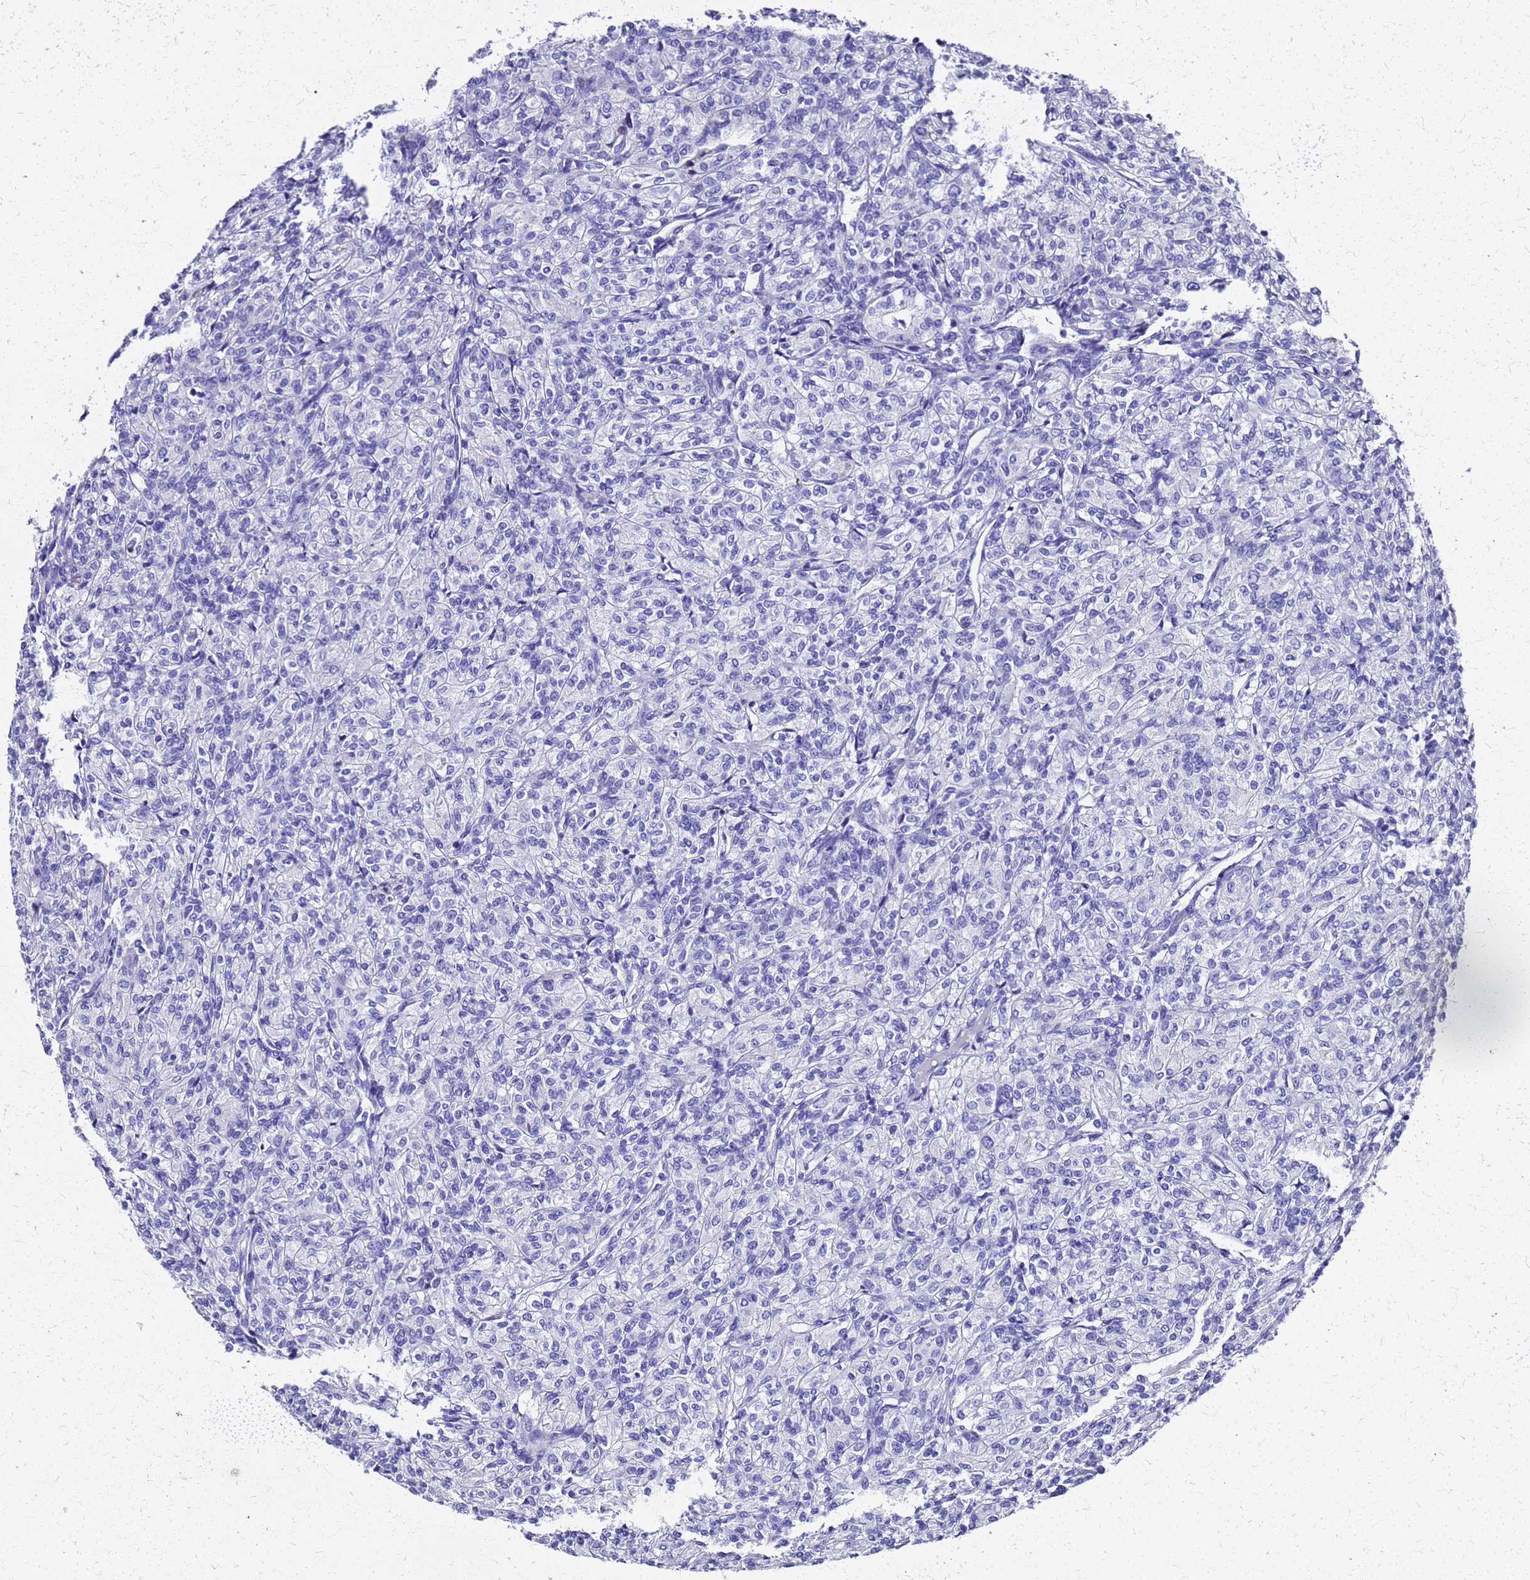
{"staining": {"intensity": "negative", "quantity": "none", "location": "none"}, "tissue": "renal cancer", "cell_type": "Tumor cells", "image_type": "cancer", "snomed": [{"axis": "morphology", "description": "Adenocarcinoma, NOS"}, {"axis": "topography", "description": "Kidney"}], "caption": "The immunohistochemistry micrograph has no significant expression in tumor cells of renal cancer tissue. (DAB (3,3'-diaminobenzidine) immunohistochemistry (IHC), high magnification).", "gene": "SMIM21", "patient": {"sex": "male", "age": 77}}